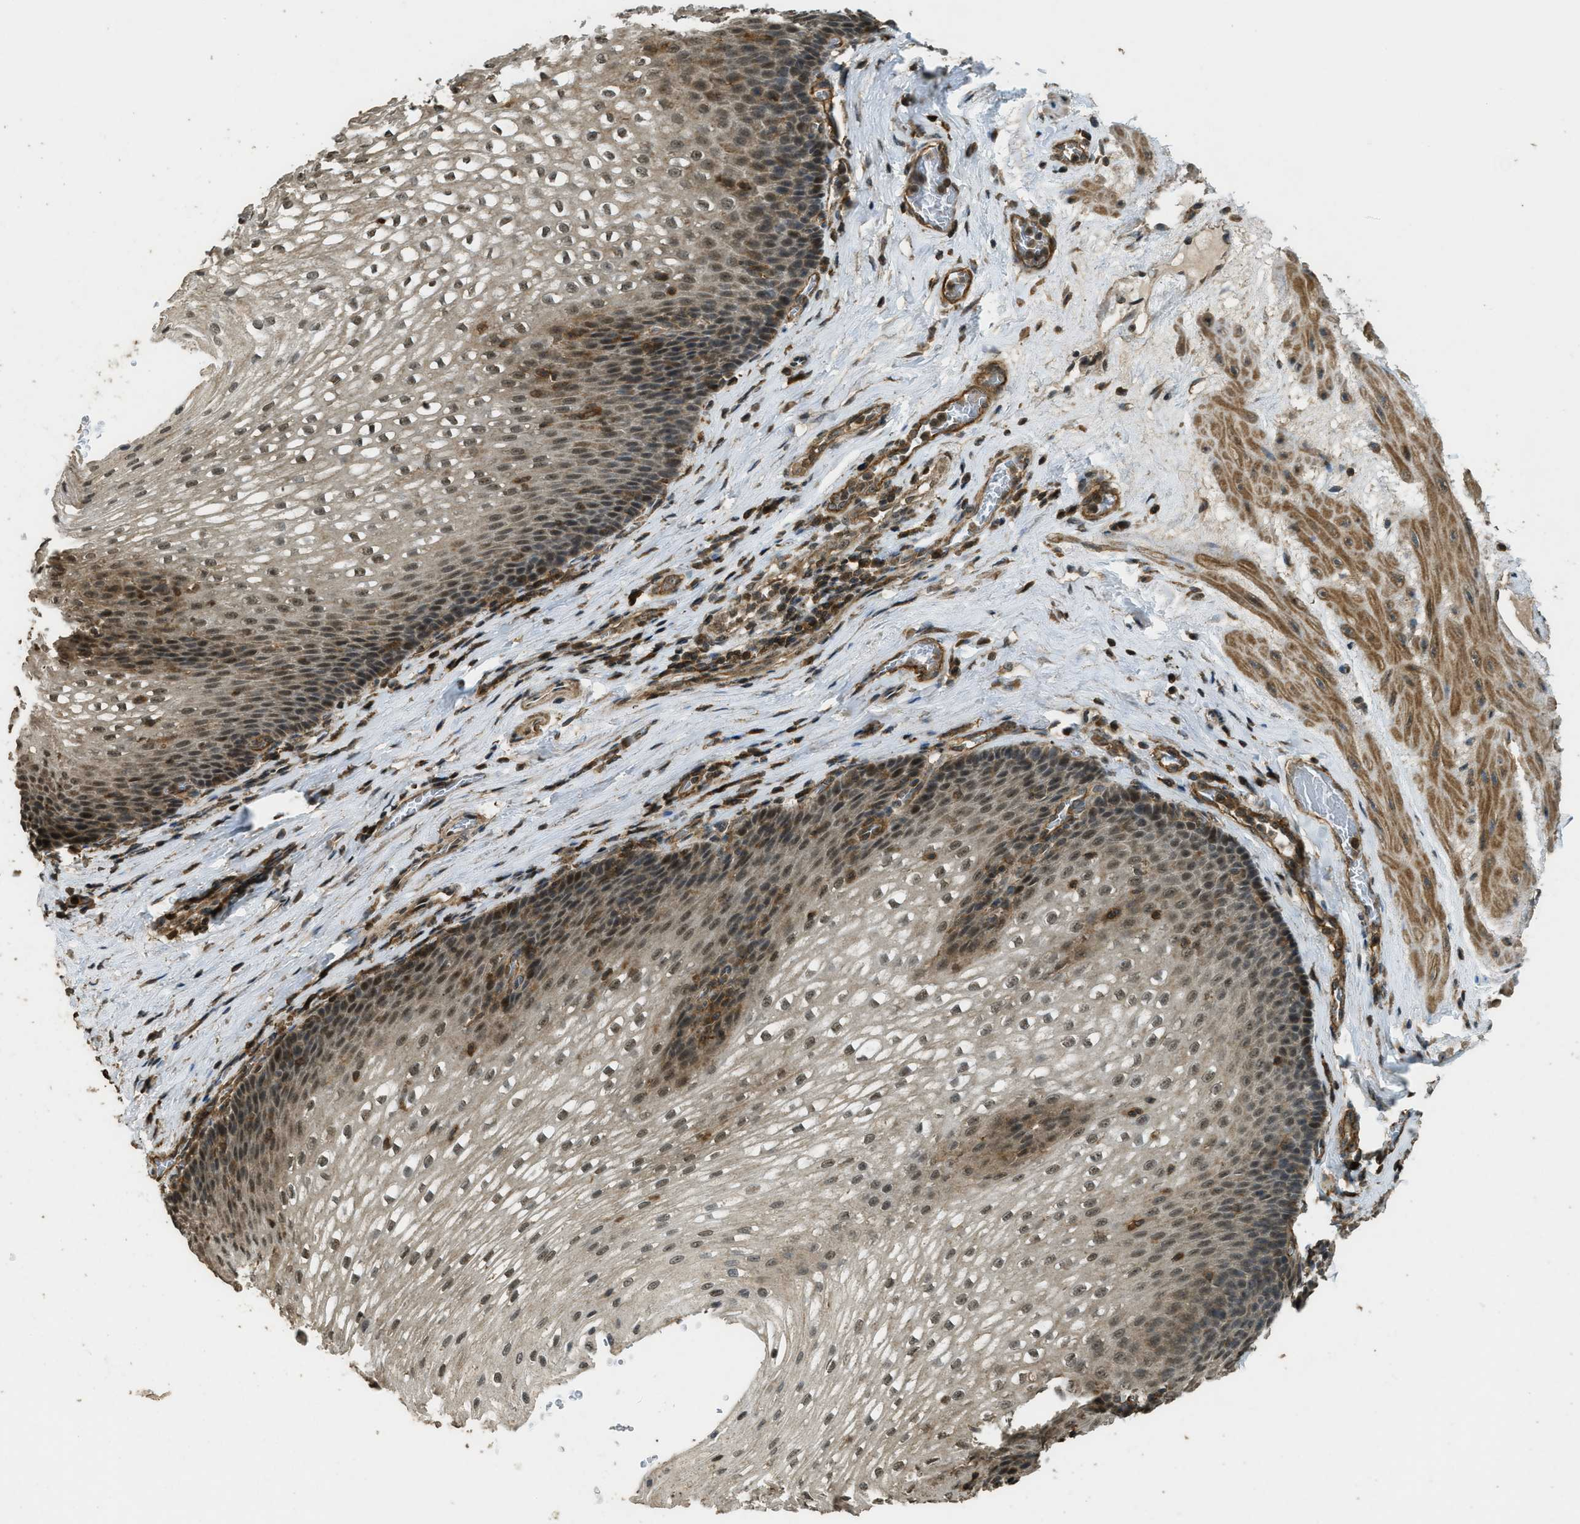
{"staining": {"intensity": "moderate", "quantity": ">75%", "location": "cytoplasmic/membranous,nuclear"}, "tissue": "esophagus", "cell_type": "Squamous epithelial cells", "image_type": "normal", "snomed": [{"axis": "morphology", "description": "Normal tissue, NOS"}, {"axis": "topography", "description": "Esophagus"}], "caption": "Normal esophagus shows moderate cytoplasmic/membranous,nuclear positivity in approximately >75% of squamous epithelial cells, visualized by immunohistochemistry. Nuclei are stained in blue.", "gene": "PPP6R3", "patient": {"sex": "male", "age": 48}}